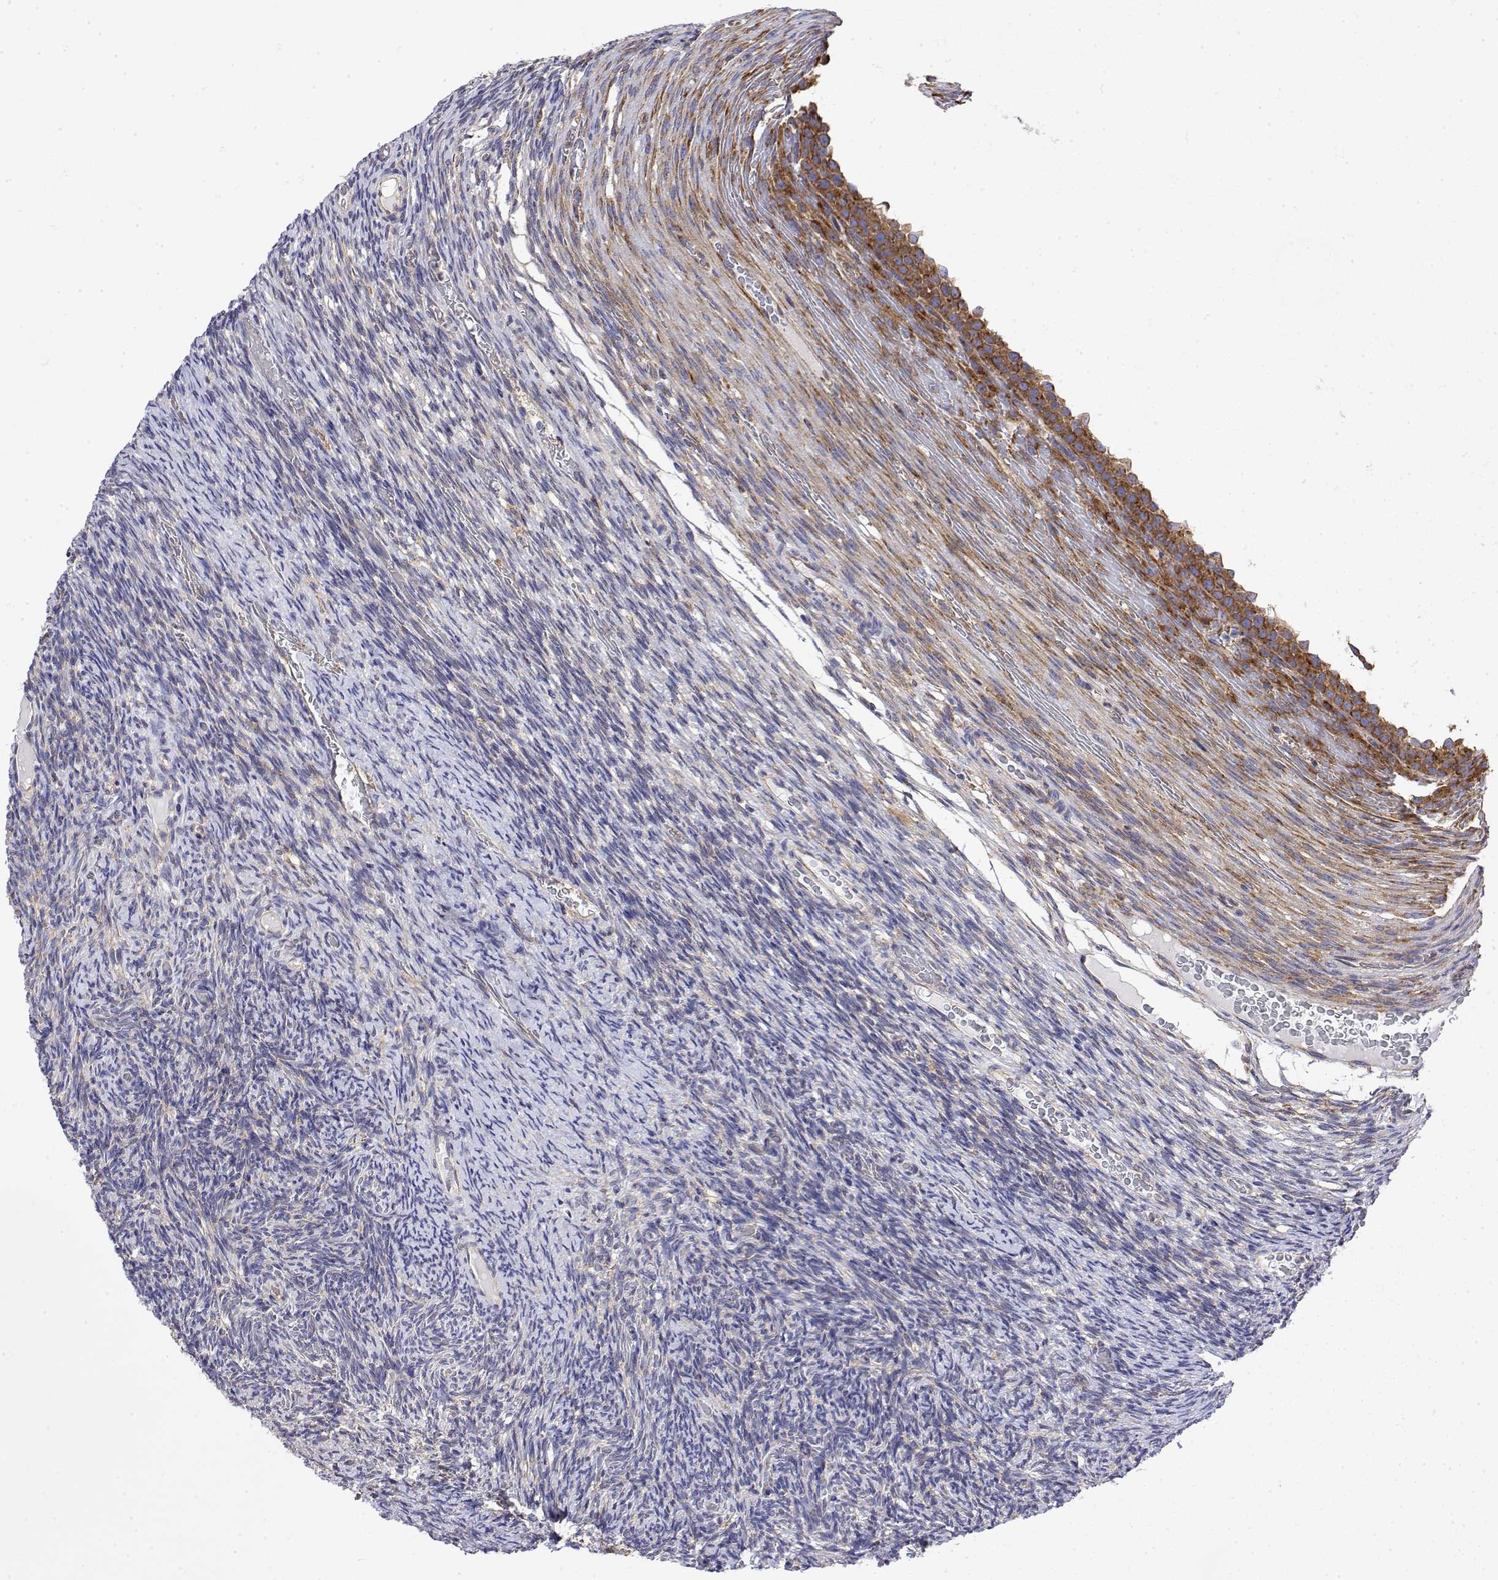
{"staining": {"intensity": "moderate", "quantity": ">75%", "location": "cytoplasmic/membranous"}, "tissue": "ovary", "cell_type": "Follicle cells", "image_type": "normal", "snomed": [{"axis": "morphology", "description": "Normal tissue, NOS"}, {"axis": "topography", "description": "Ovary"}], "caption": "Immunohistochemical staining of unremarkable human ovary displays medium levels of moderate cytoplasmic/membranous staining in about >75% of follicle cells. (IHC, brightfield microscopy, high magnification).", "gene": "EEF1G", "patient": {"sex": "female", "age": 34}}